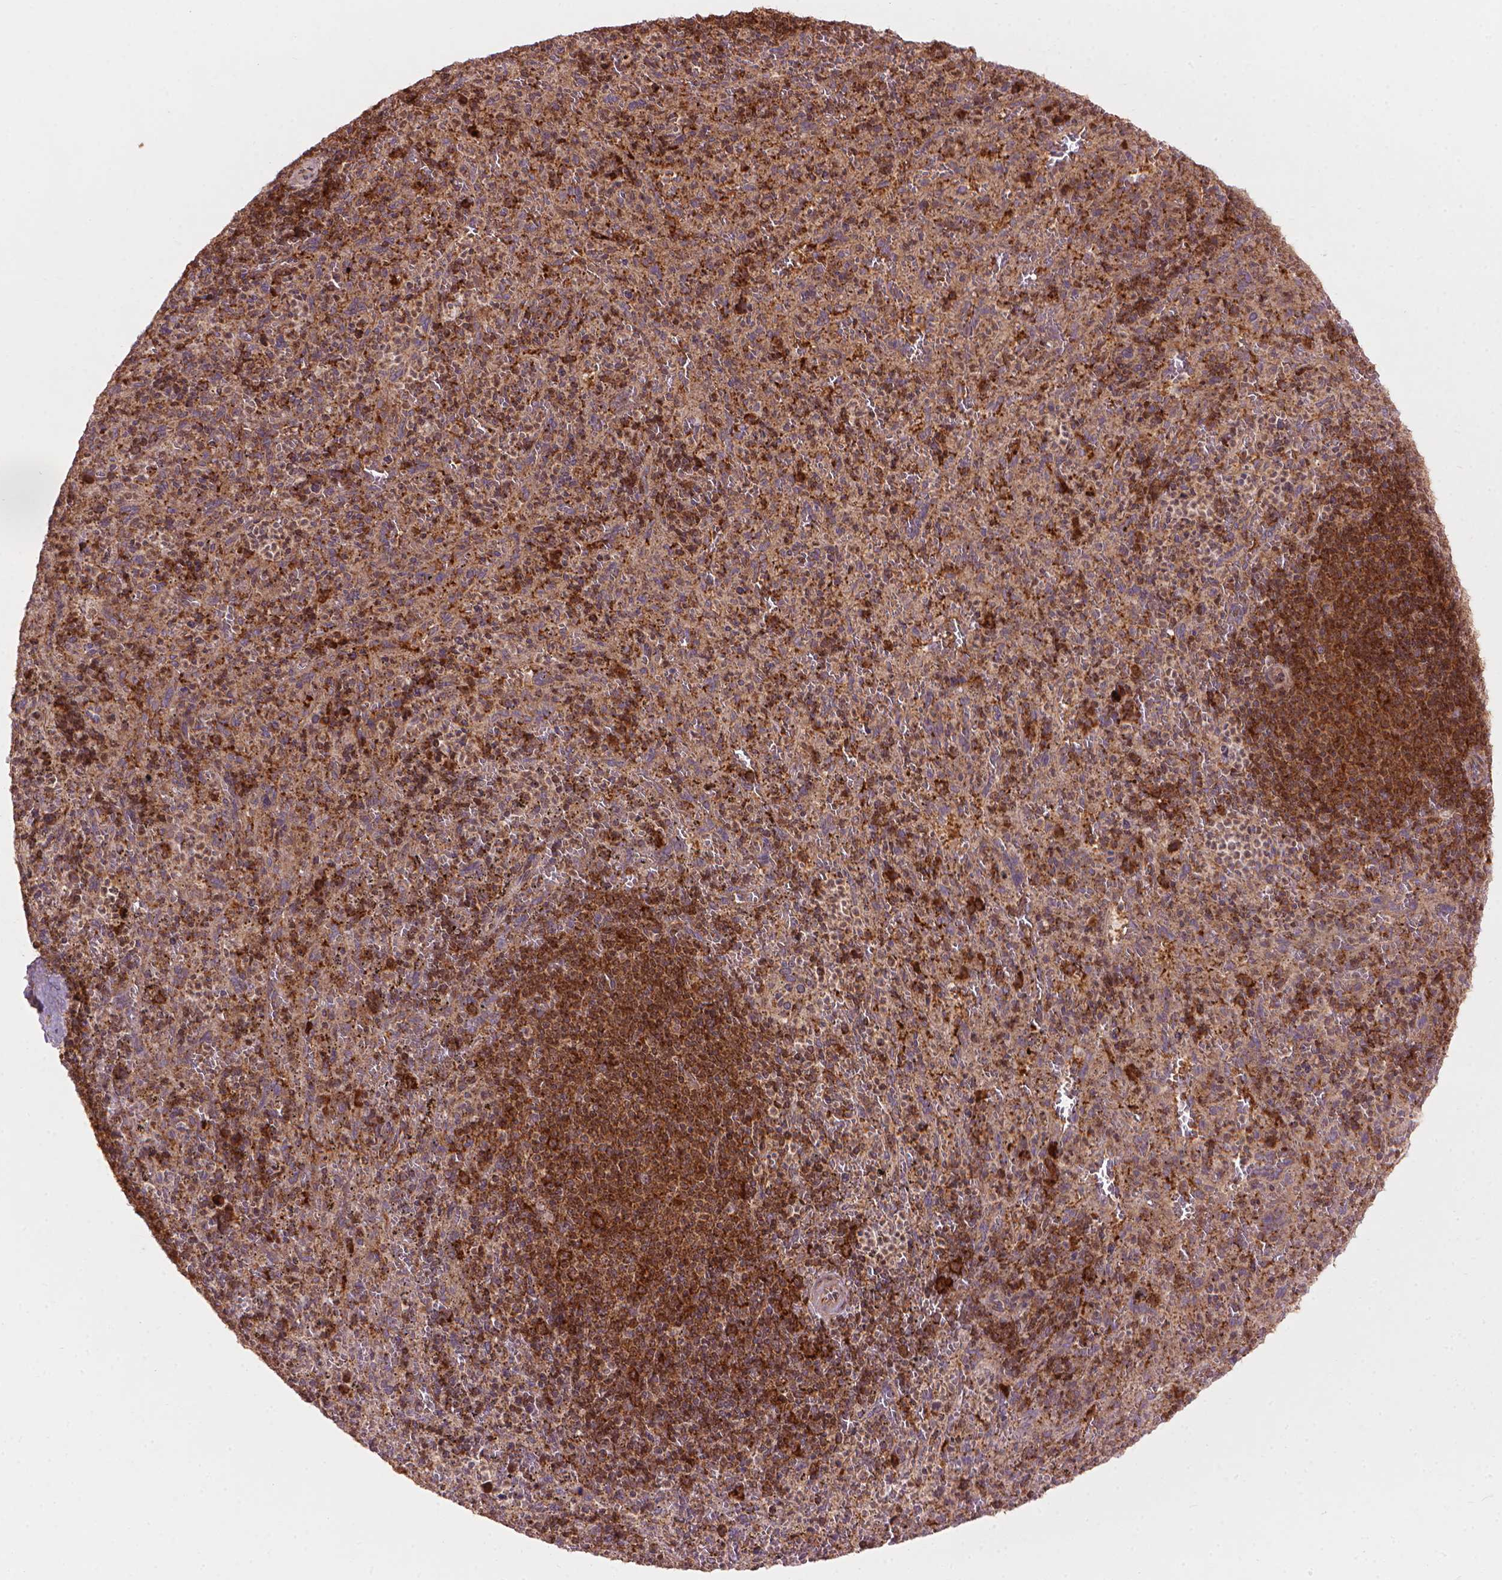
{"staining": {"intensity": "moderate", "quantity": ">75%", "location": "cytoplasmic/membranous"}, "tissue": "spleen", "cell_type": "Cells in red pulp", "image_type": "normal", "snomed": [{"axis": "morphology", "description": "Normal tissue, NOS"}, {"axis": "topography", "description": "Spleen"}], "caption": "A medium amount of moderate cytoplasmic/membranous positivity is identified in about >75% of cells in red pulp in unremarkable spleen.", "gene": "VARS2", "patient": {"sex": "male", "age": 57}}